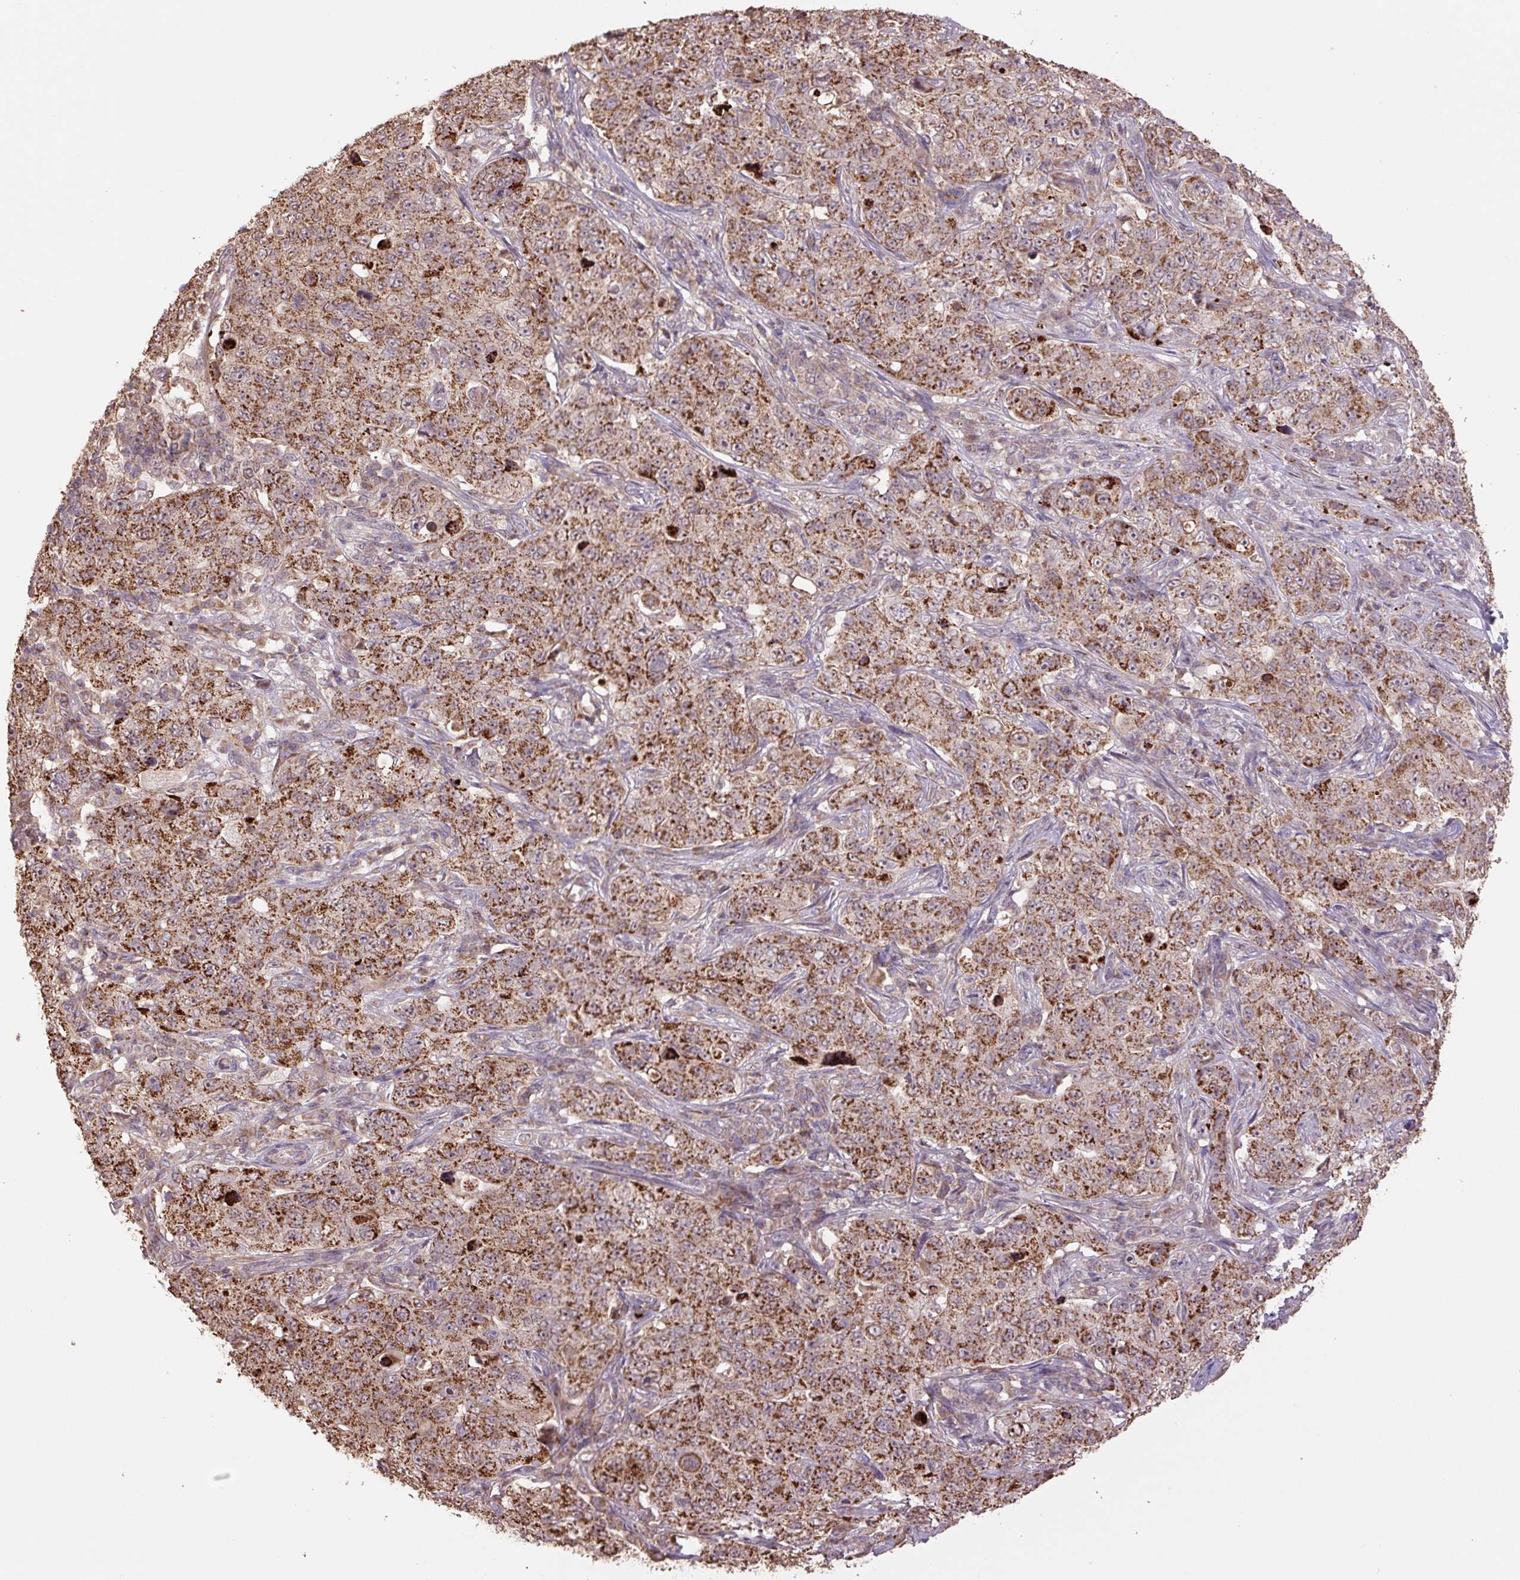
{"staining": {"intensity": "moderate", "quantity": ">75%", "location": "cytoplasmic/membranous"}, "tissue": "pancreatic cancer", "cell_type": "Tumor cells", "image_type": "cancer", "snomed": [{"axis": "morphology", "description": "Adenocarcinoma, NOS"}, {"axis": "topography", "description": "Pancreas"}], "caption": "Approximately >75% of tumor cells in pancreatic cancer reveal moderate cytoplasmic/membranous protein positivity as visualized by brown immunohistochemical staining.", "gene": "TMEM160", "patient": {"sex": "male", "age": 68}}